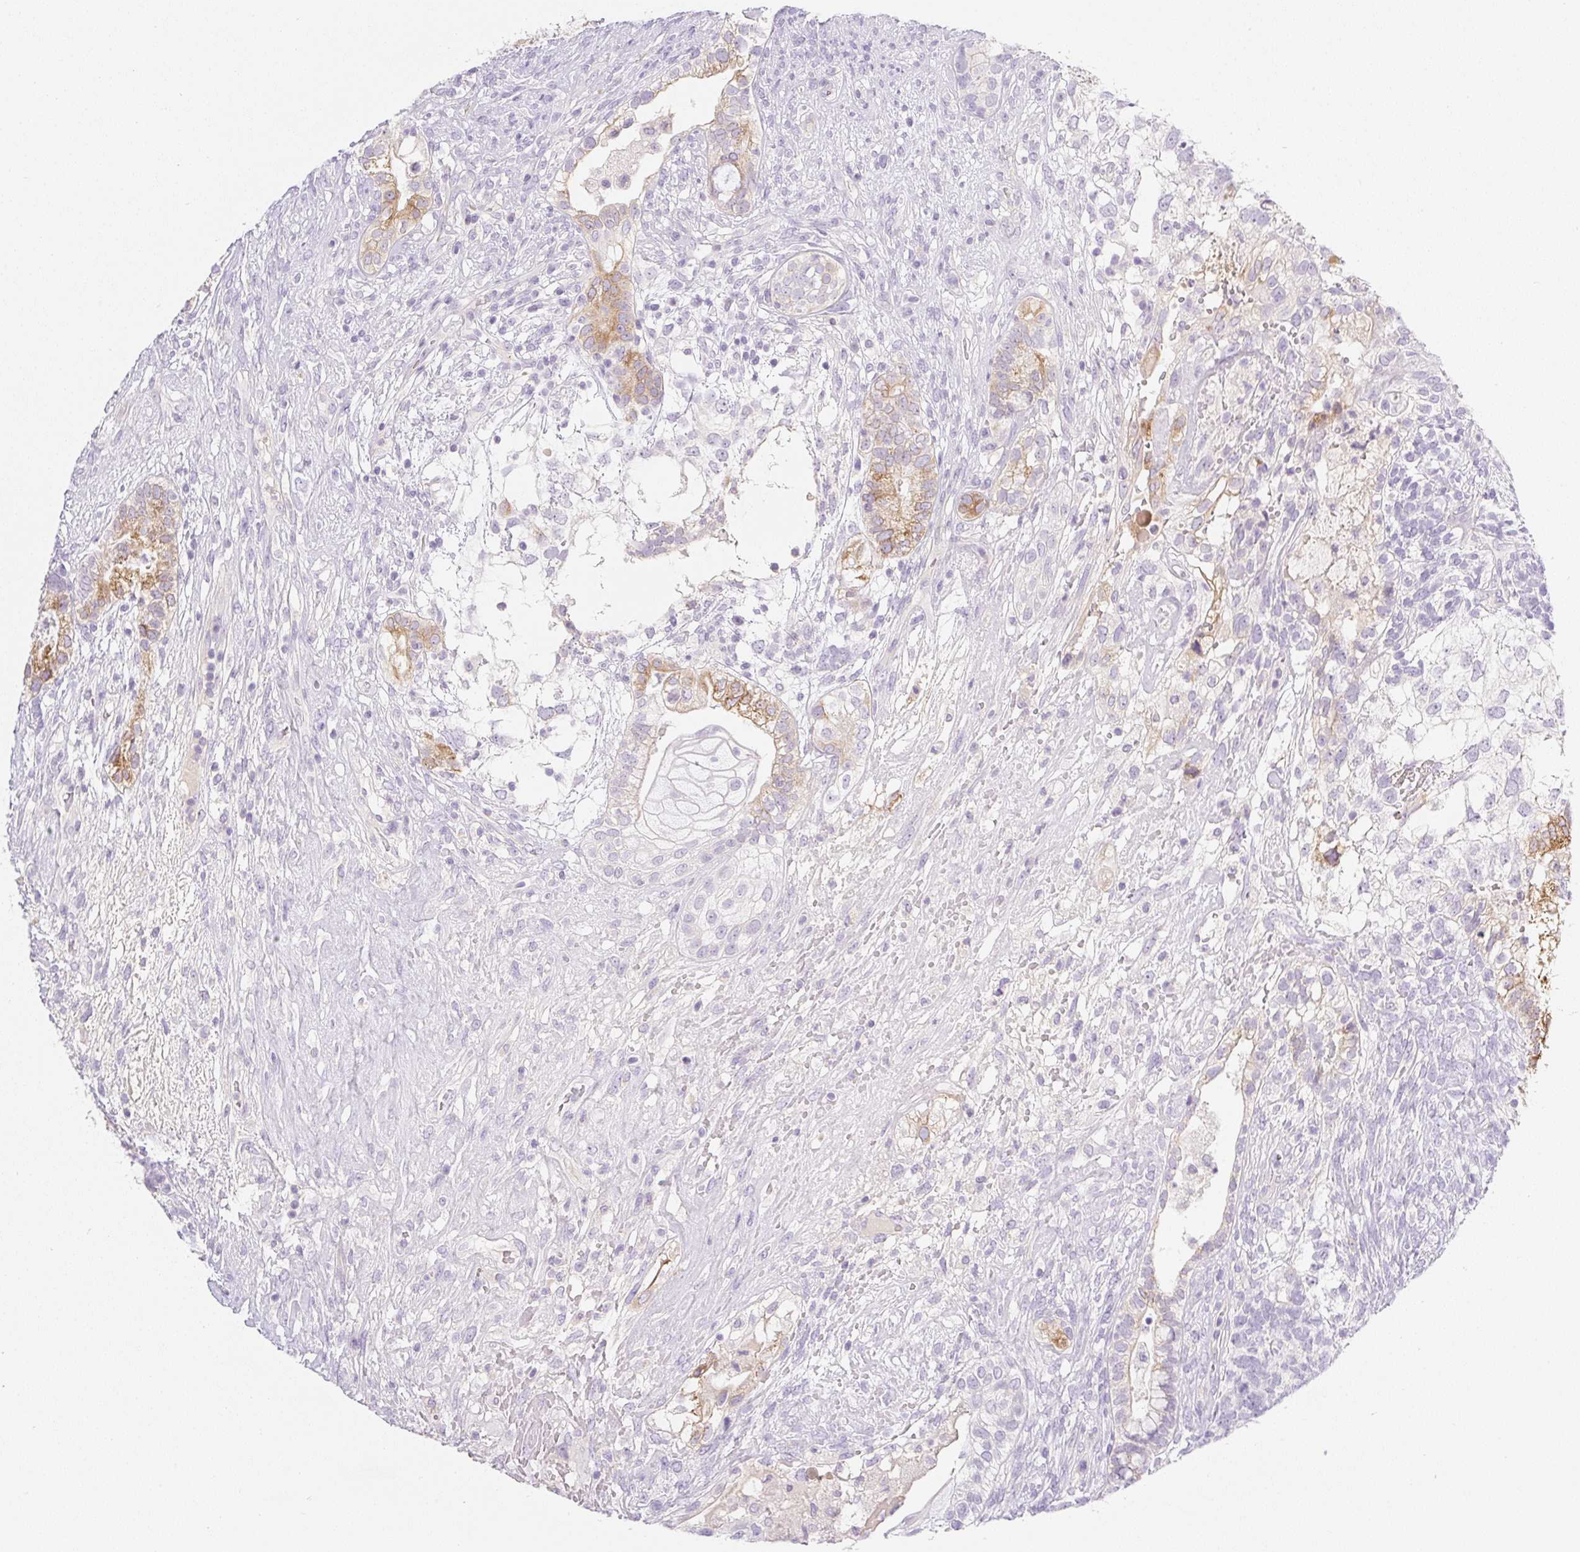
{"staining": {"intensity": "moderate", "quantity": "<25%", "location": "cytoplasmic/membranous"}, "tissue": "testis cancer", "cell_type": "Tumor cells", "image_type": "cancer", "snomed": [{"axis": "morphology", "description": "Seminoma, NOS"}, {"axis": "morphology", "description": "Carcinoma, Embryonal, NOS"}, {"axis": "topography", "description": "Testis"}], "caption": "A brown stain labels moderate cytoplasmic/membranous staining of a protein in human testis cancer (embryonal carcinoma) tumor cells. Ihc stains the protein in brown and the nuclei are stained blue.", "gene": "MIA2", "patient": {"sex": "male", "age": 41}}